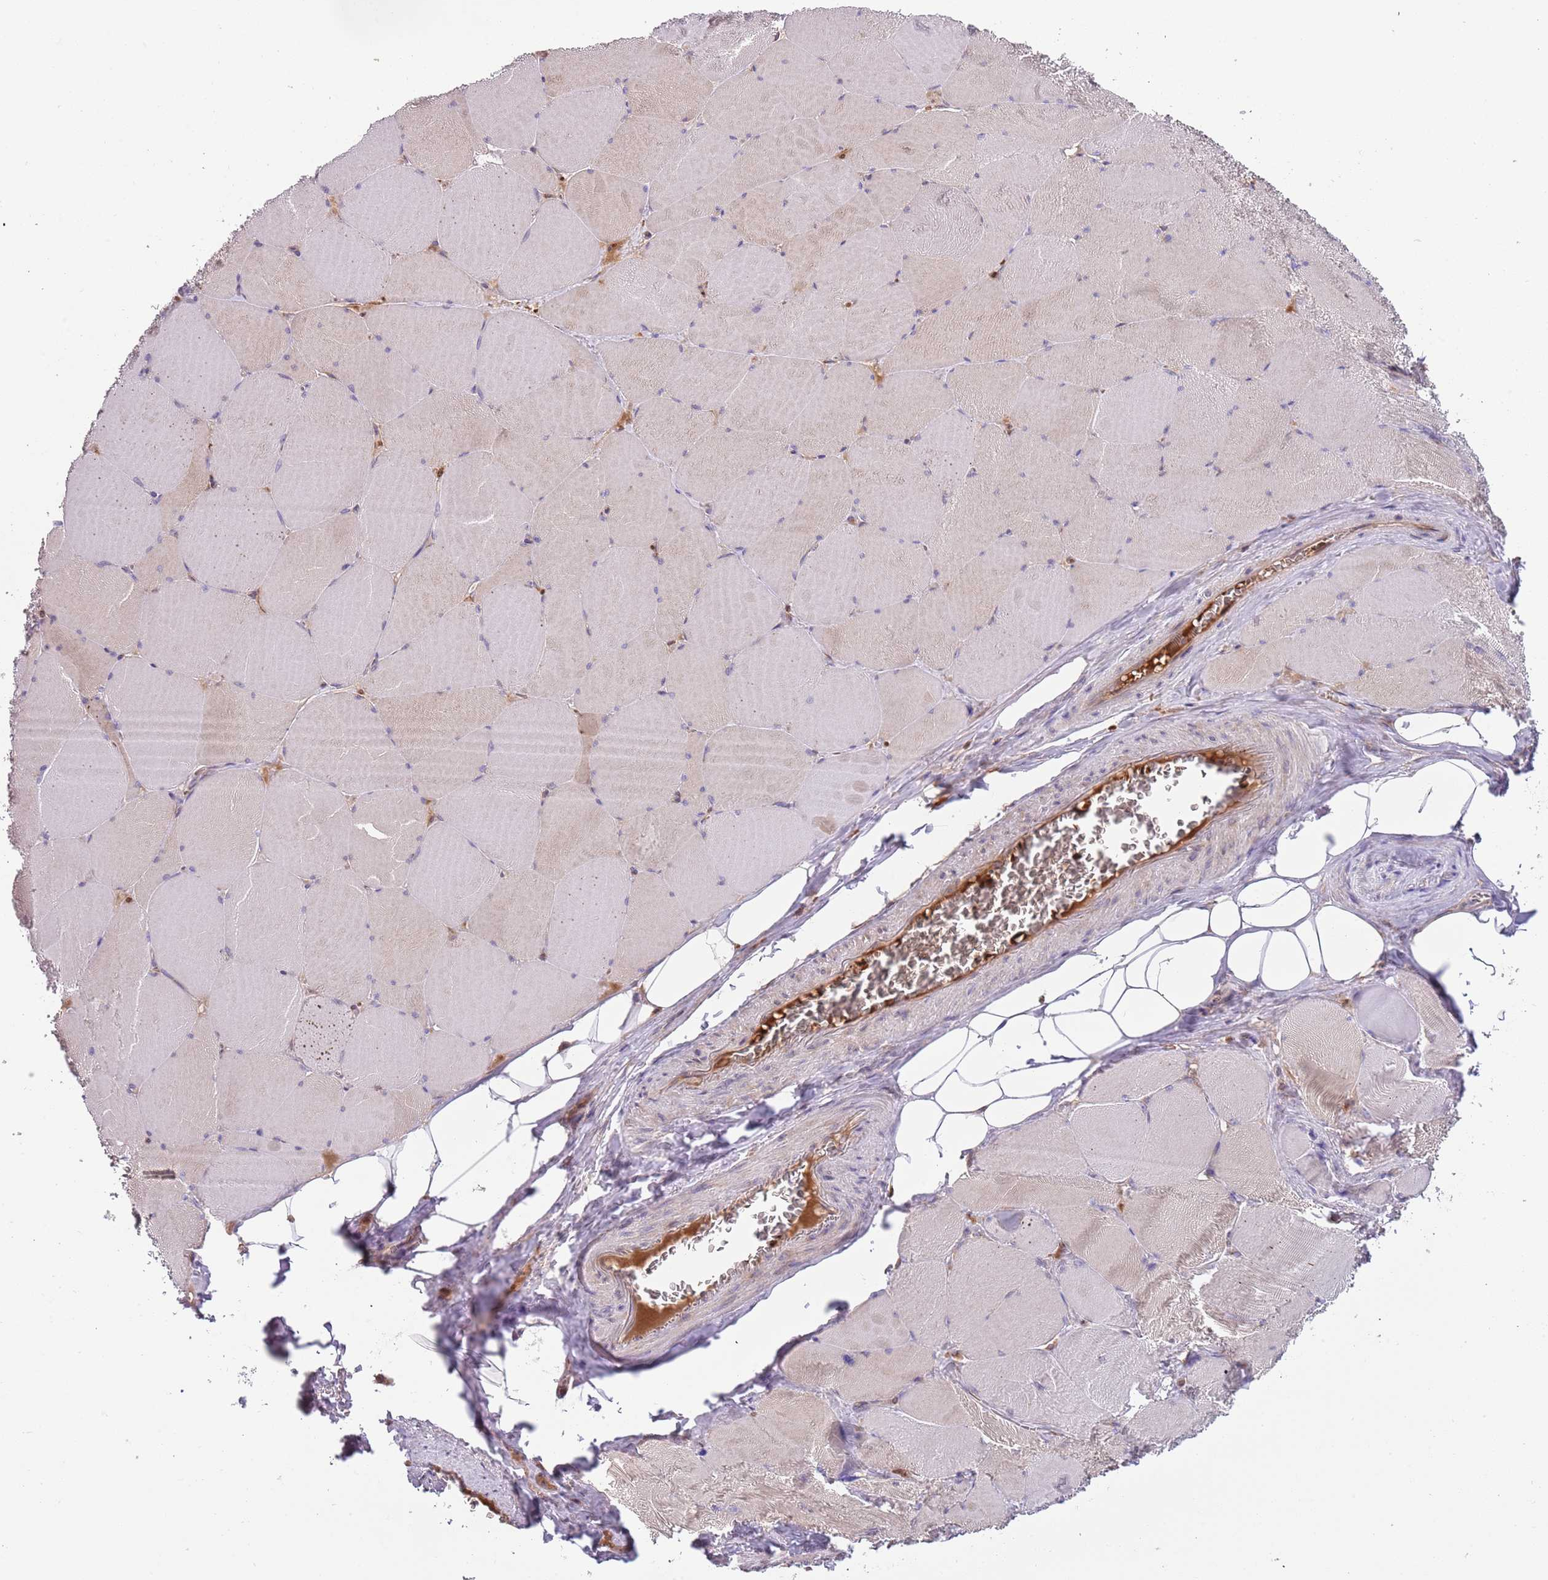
{"staining": {"intensity": "negative", "quantity": "none", "location": "none"}, "tissue": "skeletal muscle", "cell_type": "Myocytes", "image_type": "normal", "snomed": [{"axis": "morphology", "description": "Normal tissue, NOS"}, {"axis": "topography", "description": "Skeletal muscle"}, {"axis": "topography", "description": "Head-Neck"}], "caption": "DAB immunohistochemical staining of unremarkable human skeletal muscle demonstrates no significant expression in myocytes.", "gene": "VWCE", "patient": {"sex": "male", "age": 66}}